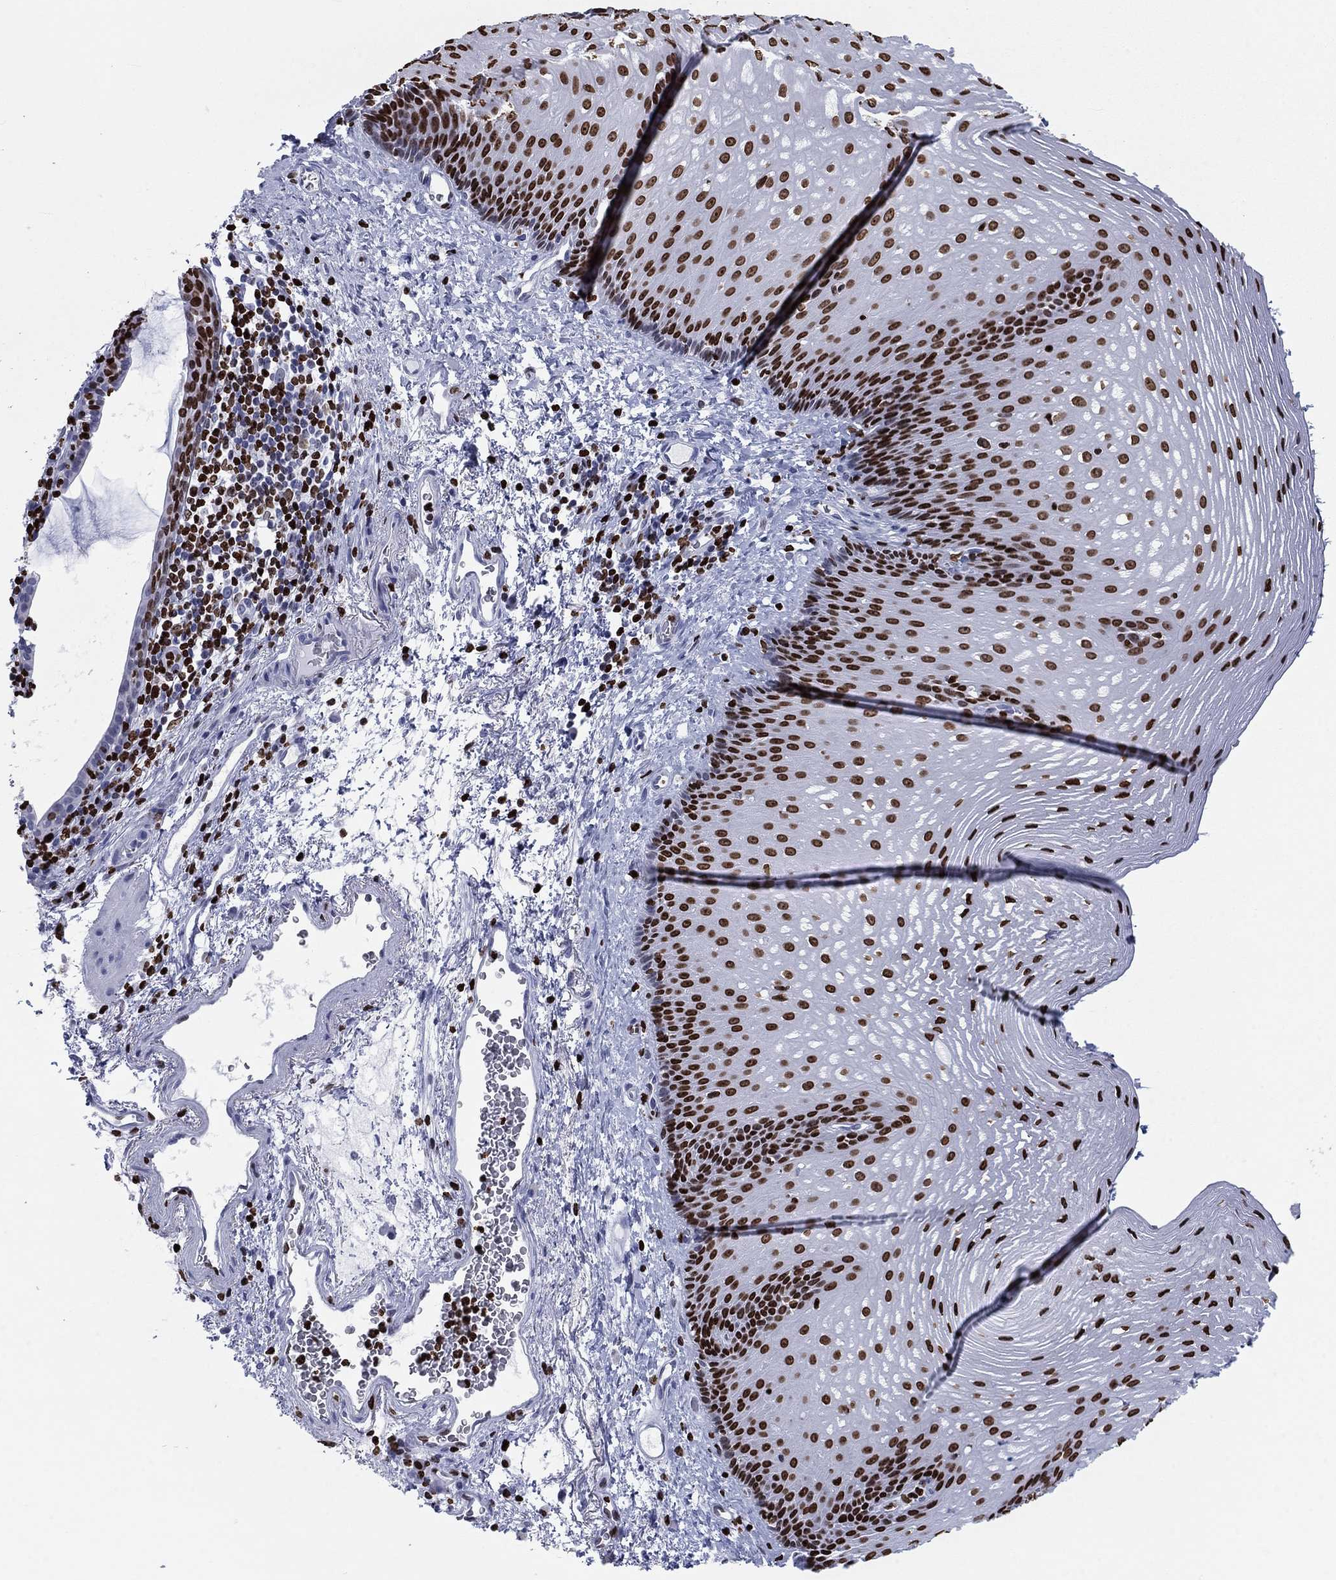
{"staining": {"intensity": "strong", "quantity": ">75%", "location": "nuclear"}, "tissue": "esophagus", "cell_type": "Squamous epithelial cells", "image_type": "normal", "snomed": [{"axis": "morphology", "description": "Normal tissue, NOS"}, {"axis": "topography", "description": "Esophagus"}], "caption": "A brown stain highlights strong nuclear expression of a protein in squamous epithelial cells of benign esophagus. (DAB IHC with brightfield microscopy, high magnification).", "gene": "H1", "patient": {"sex": "male", "age": 76}}